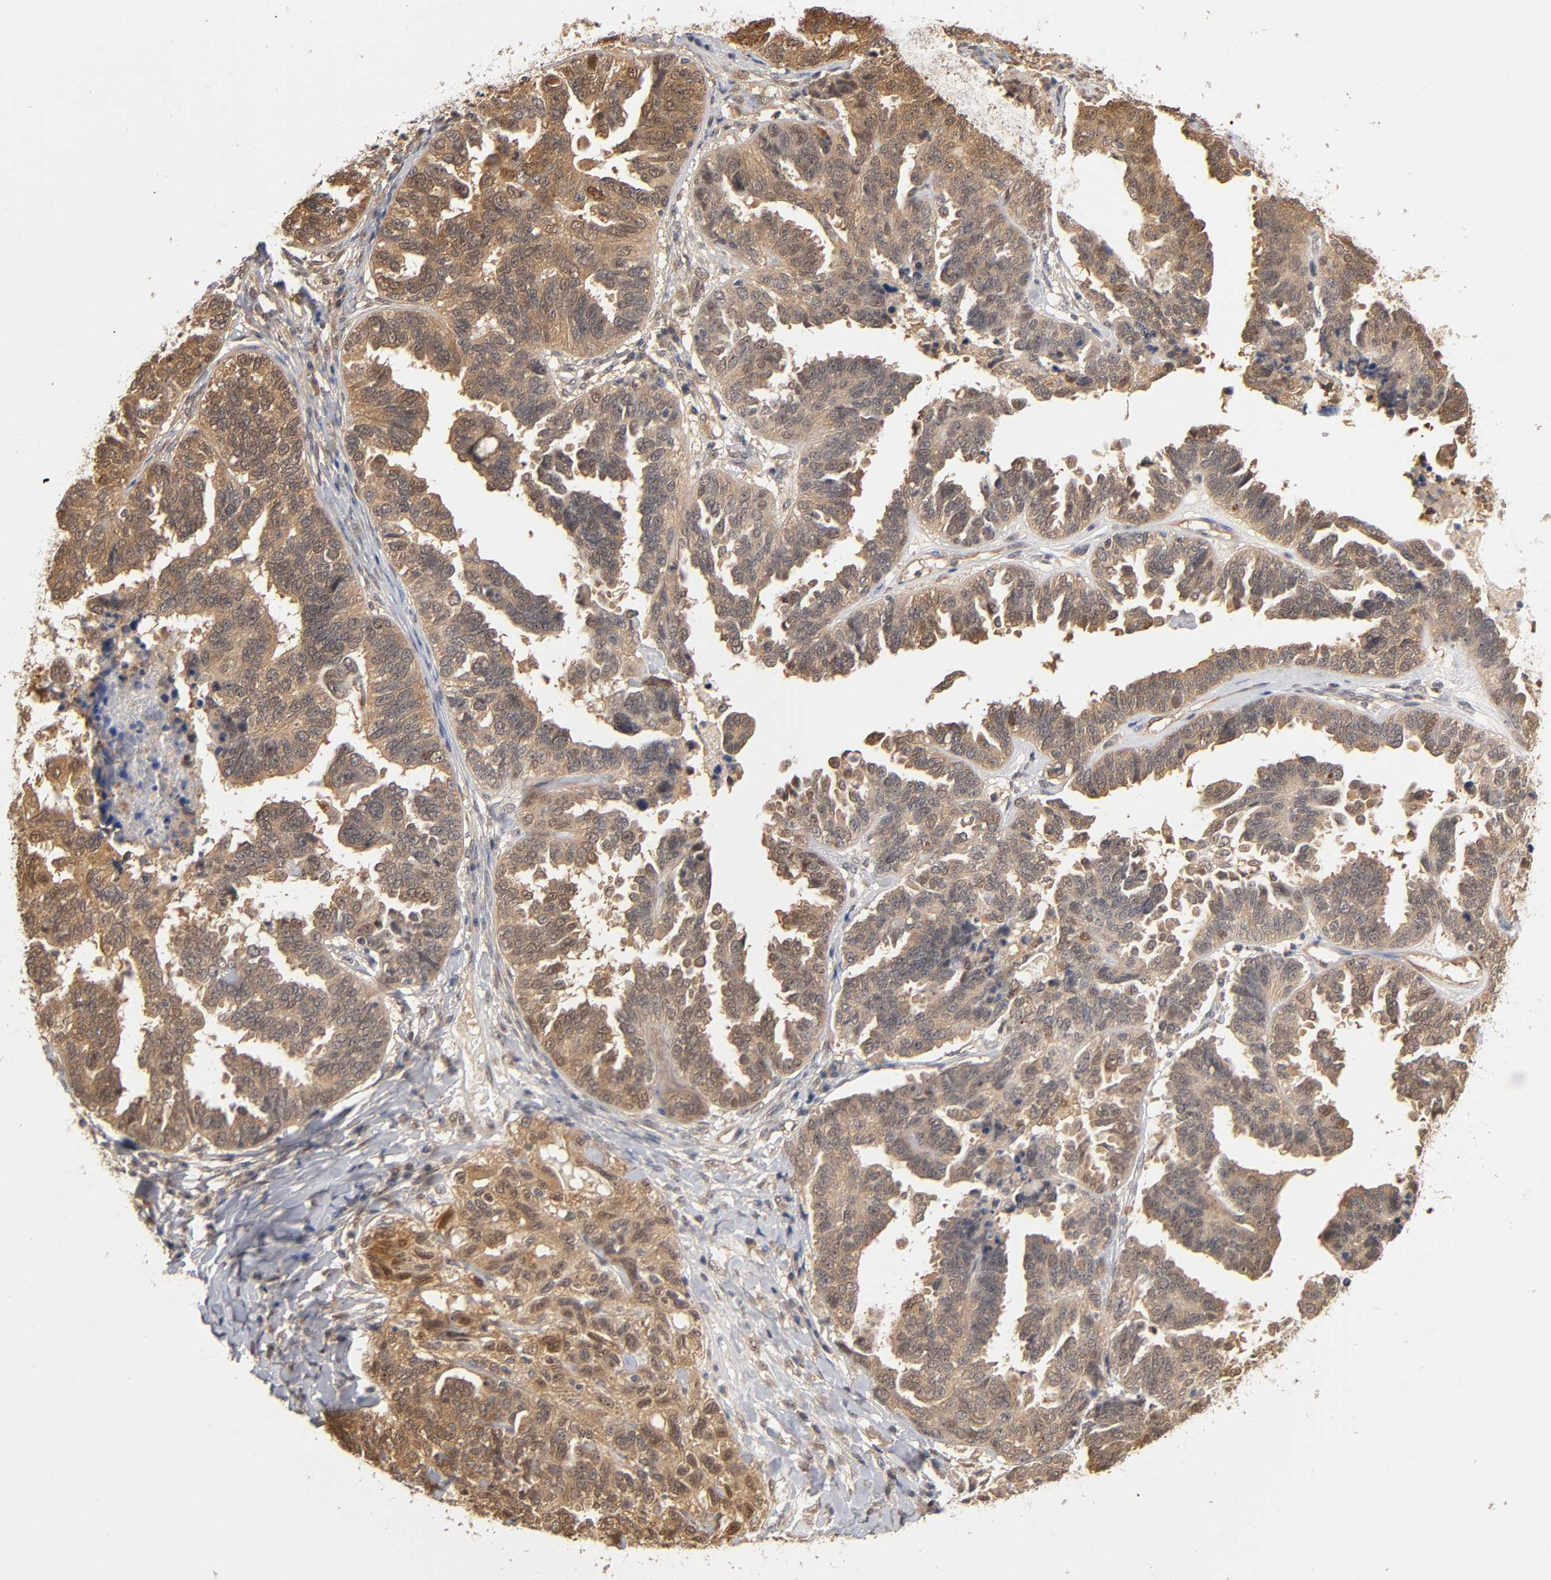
{"staining": {"intensity": "strong", "quantity": ">75%", "location": "cytoplasmic/membranous"}, "tissue": "ovarian cancer", "cell_type": "Tumor cells", "image_type": "cancer", "snomed": [{"axis": "morphology", "description": "Cystadenocarcinoma, serous, NOS"}, {"axis": "topography", "description": "Ovary"}], "caption": "Immunohistochemistry of human ovarian serous cystadenocarcinoma reveals high levels of strong cytoplasmic/membranous staining in approximately >75% of tumor cells.", "gene": "DFFB", "patient": {"sex": "female", "age": 82}}